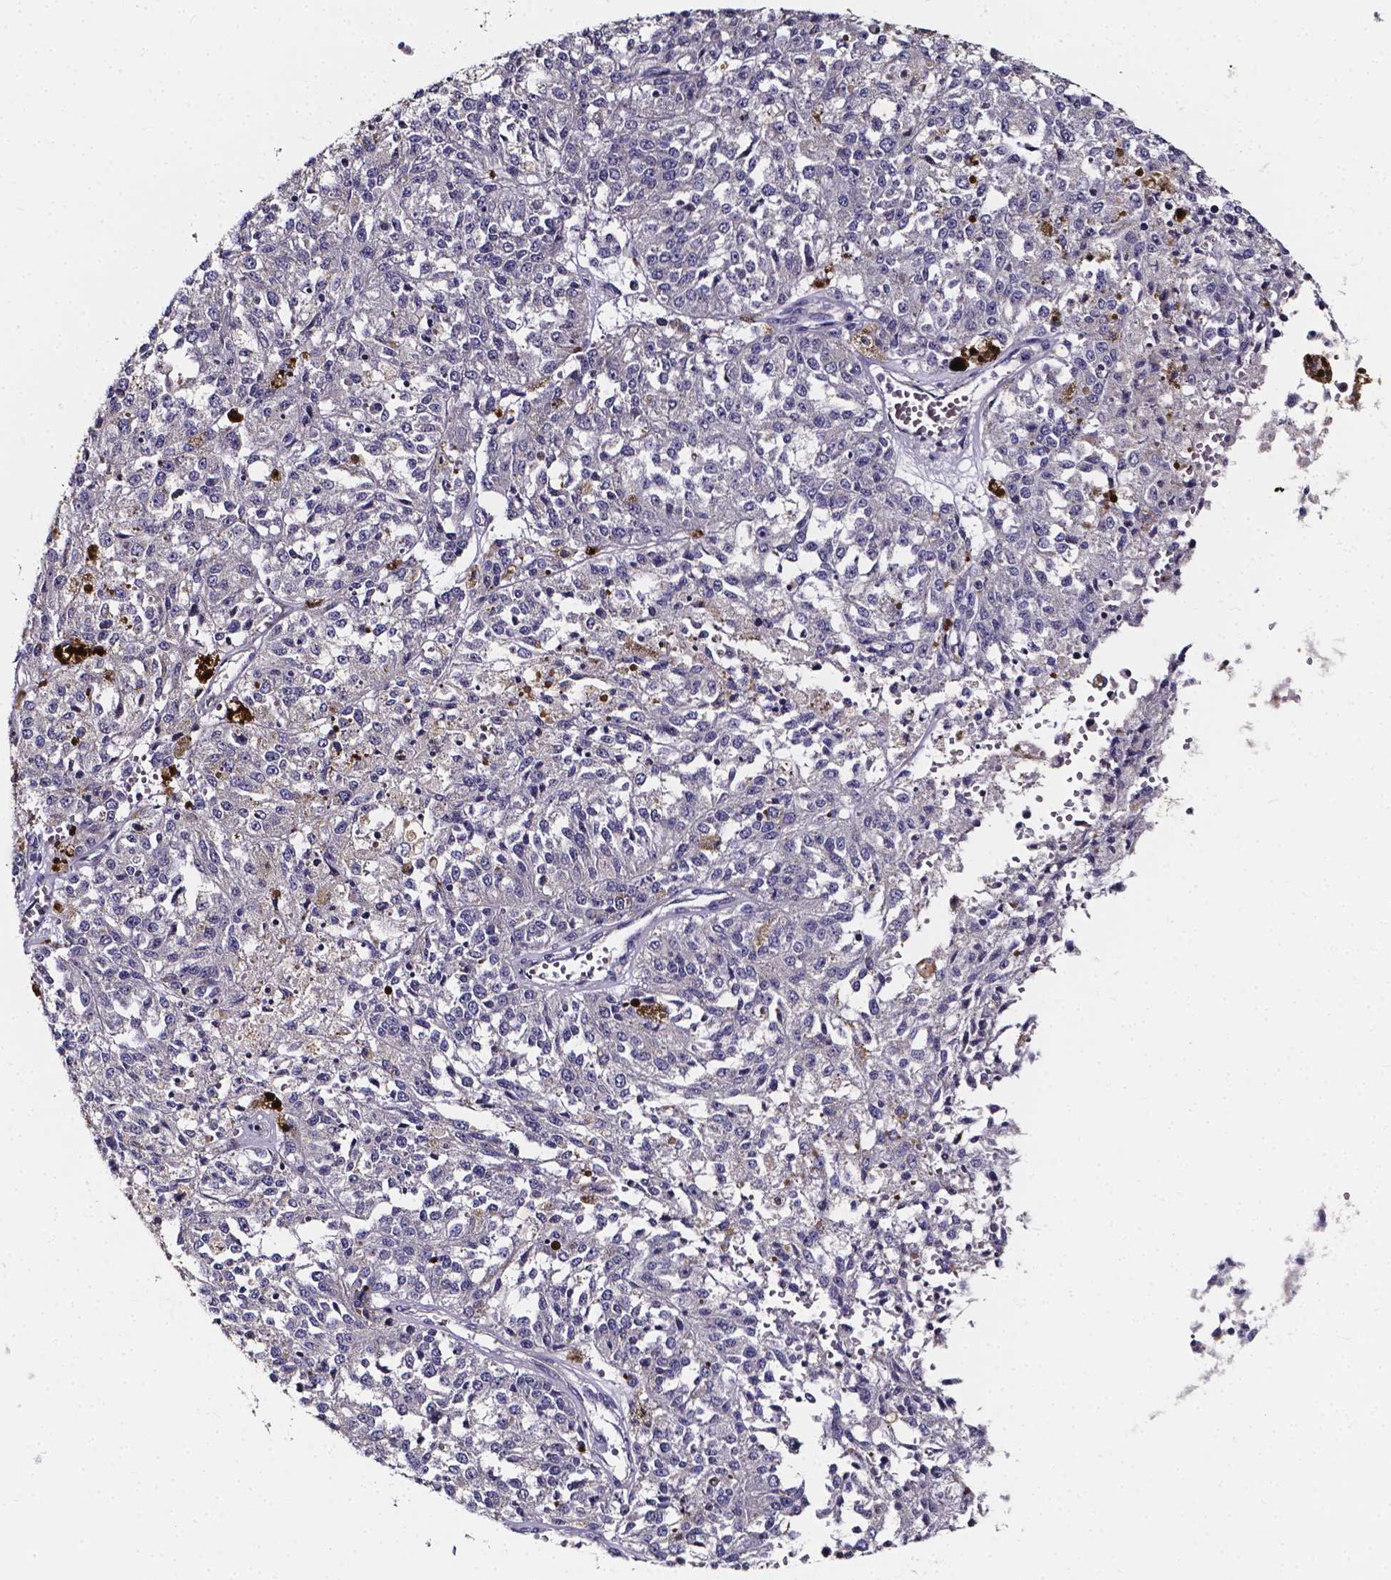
{"staining": {"intensity": "negative", "quantity": "none", "location": "none"}, "tissue": "melanoma", "cell_type": "Tumor cells", "image_type": "cancer", "snomed": [{"axis": "morphology", "description": "Malignant melanoma, Metastatic site"}, {"axis": "topography", "description": "Lymph node"}], "caption": "Immunohistochemistry (IHC) photomicrograph of human melanoma stained for a protein (brown), which shows no expression in tumor cells.", "gene": "THEMIS", "patient": {"sex": "female", "age": 64}}